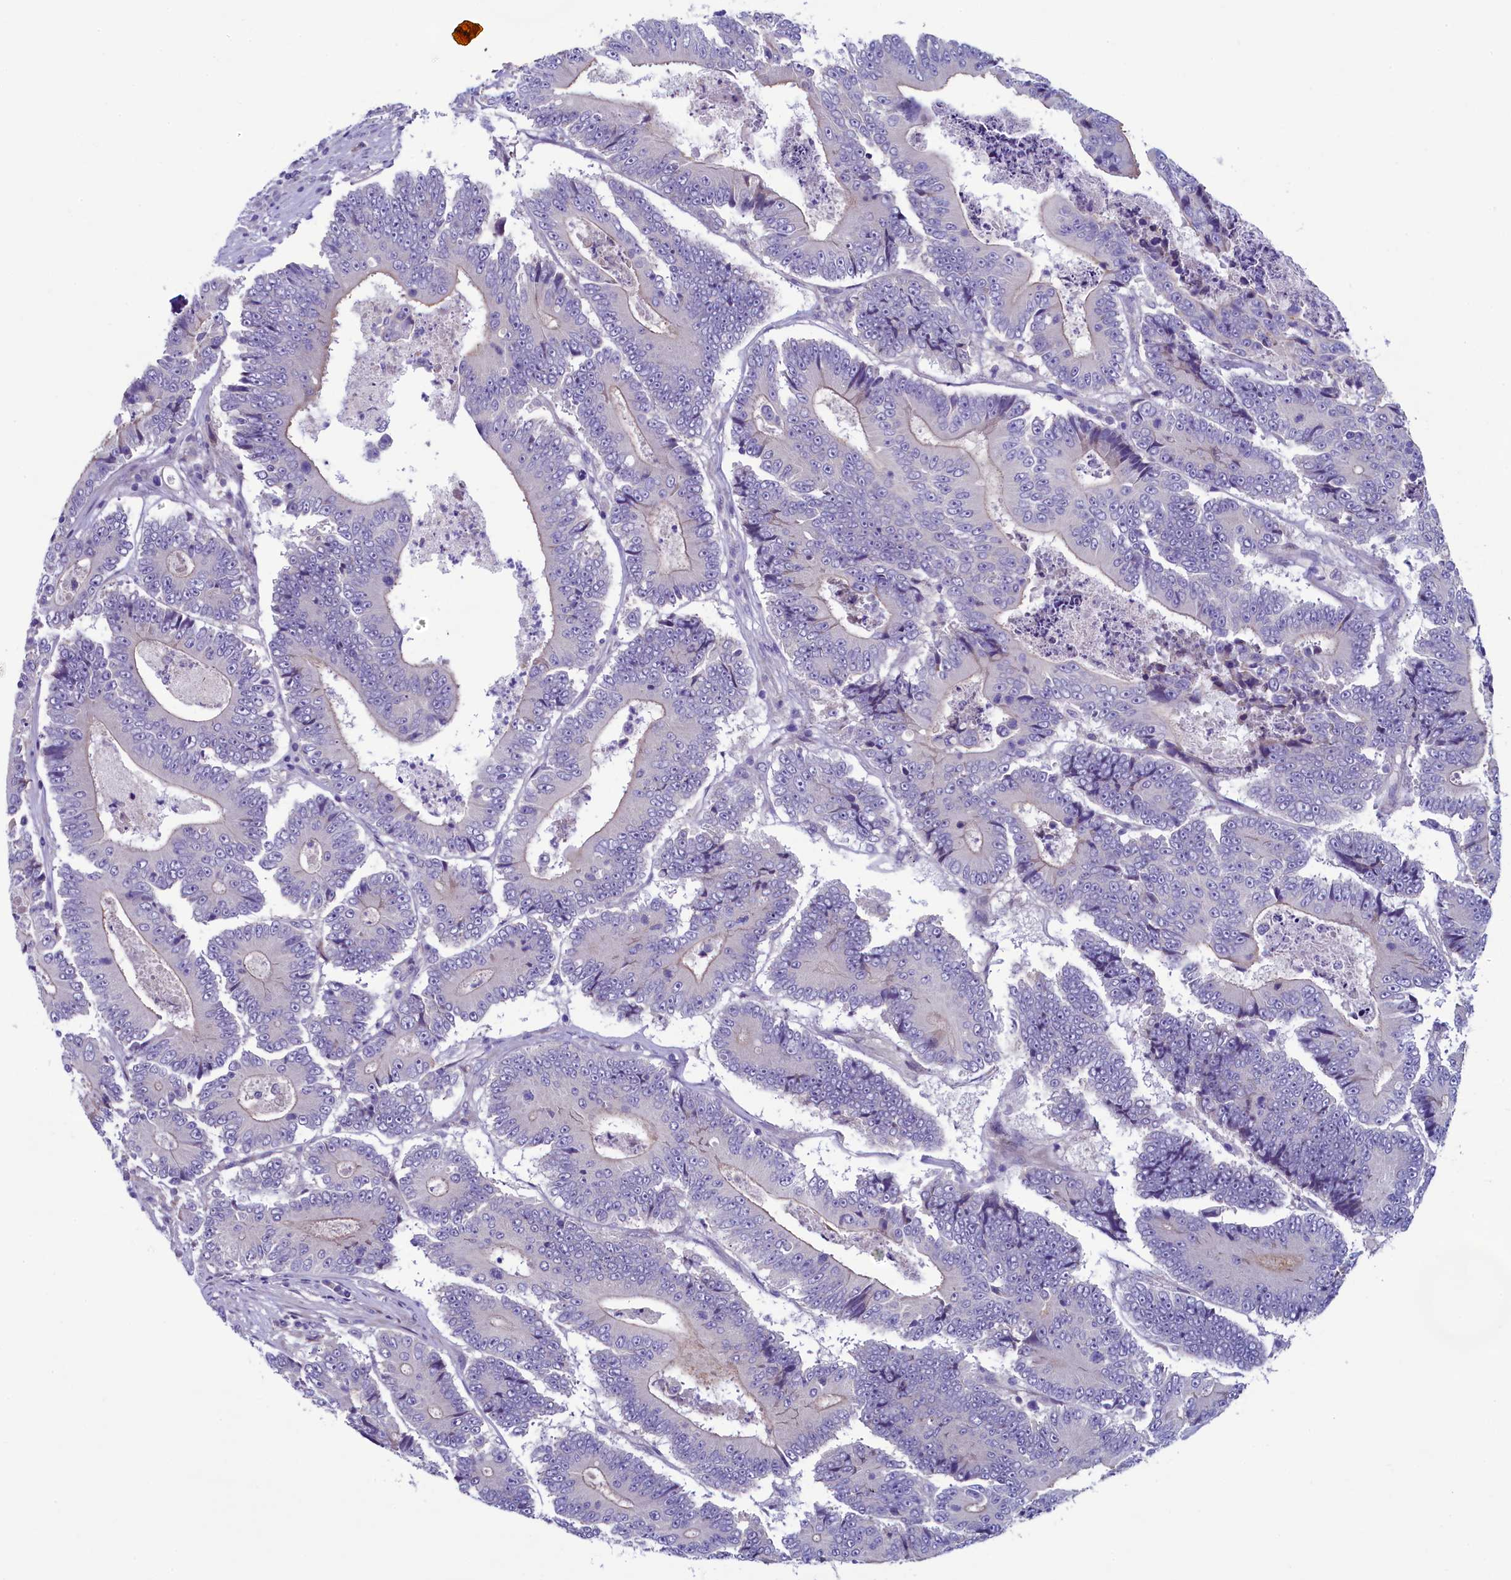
{"staining": {"intensity": "negative", "quantity": "none", "location": "none"}, "tissue": "colorectal cancer", "cell_type": "Tumor cells", "image_type": "cancer", "snomed": [{"axis": "morphology", "description": "Adenocarcinoma, NOS"}, {"axis": "topography", "description": "Colon"}], "caption": "This is an immunohistochemistry photomicrograph of adenocarcinoma (colorectal). There is no expression in tumor cells.", "gene": "KRBOX5", "patient": {"sex": "male", "age": 83}}